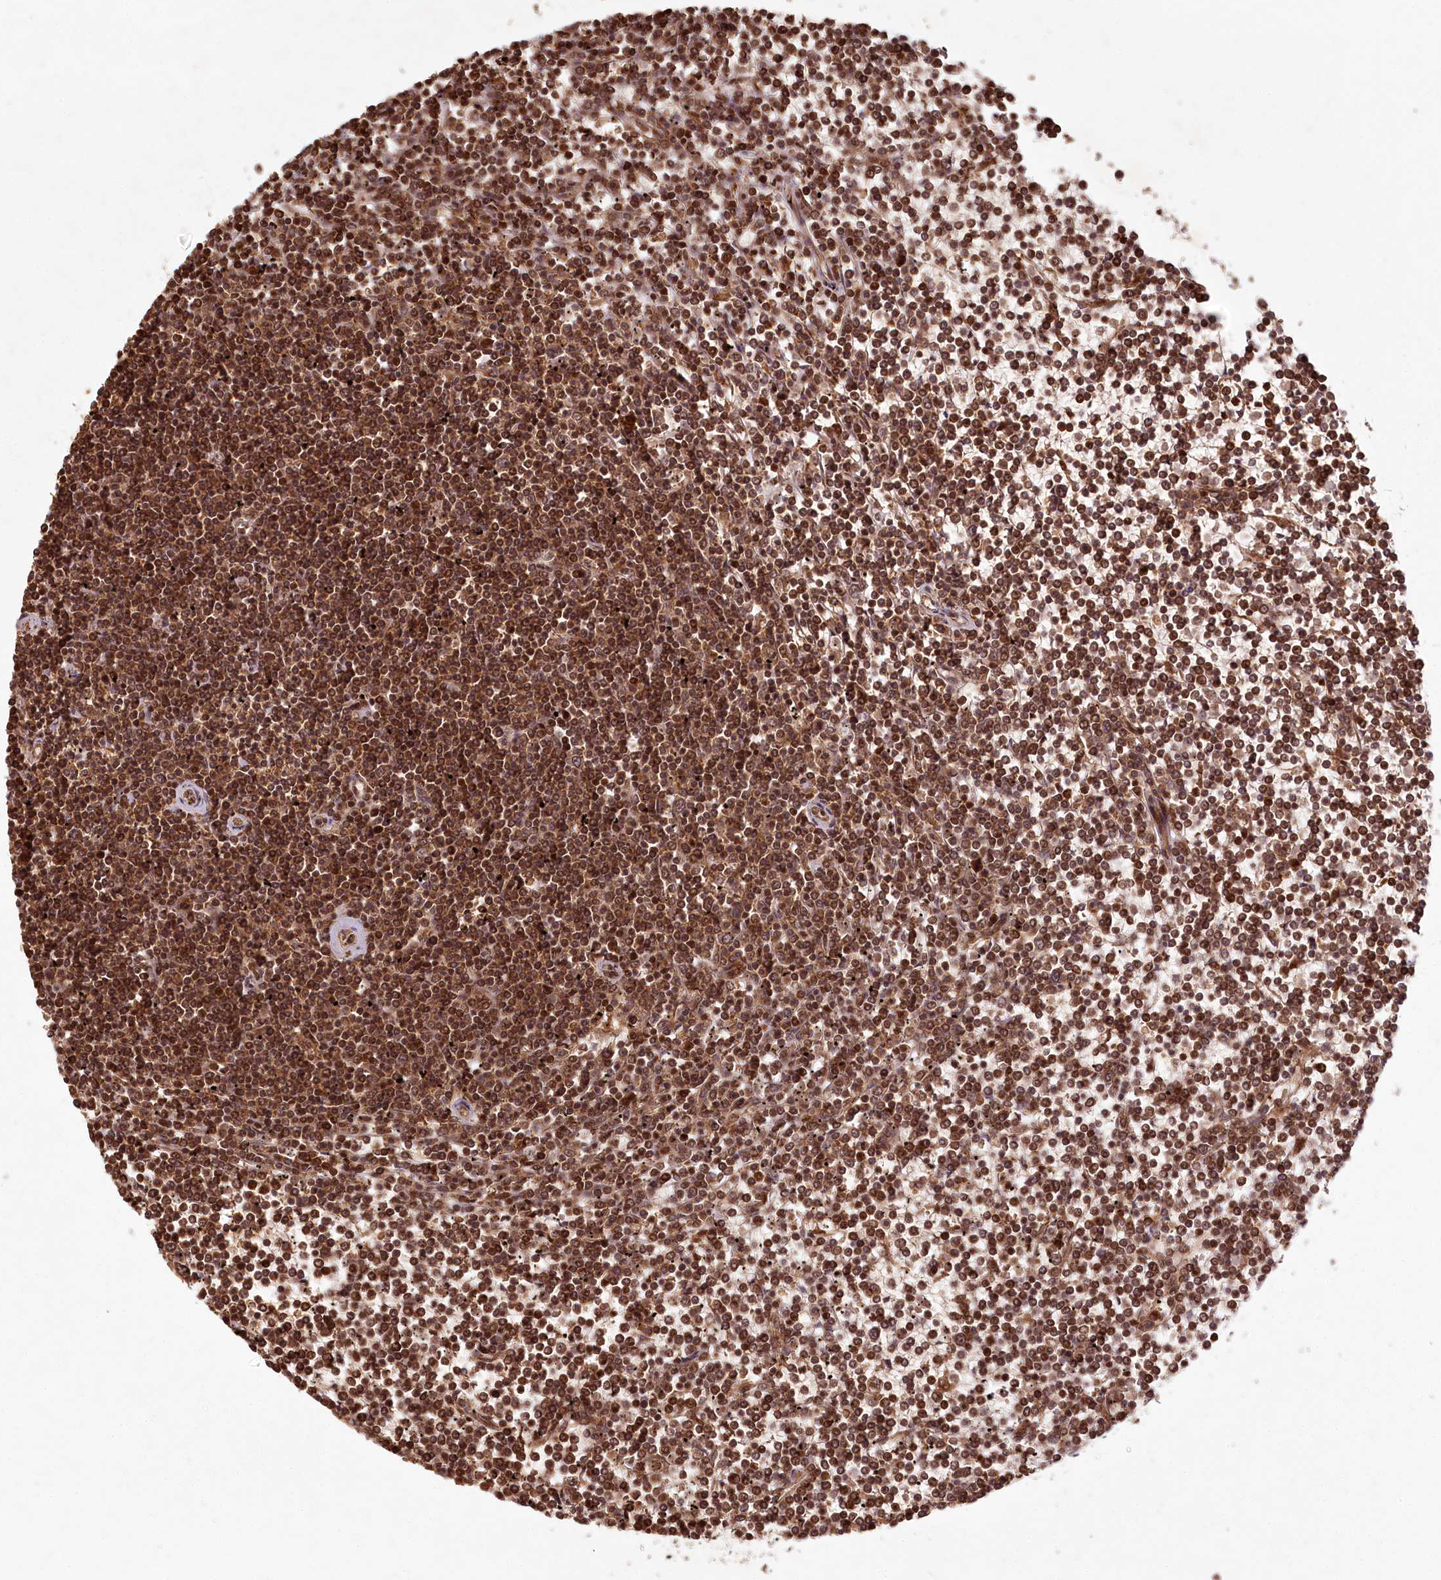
{"staining": {"intensity": "strong", "quantity": ">75%", "location": "cytoplasmic/membranous,nuclear"}, "tissue": "lymphoma", "cell_type": "Tumor cells", "image_type": "cancer", "snomed": [{"axis": "morphology", "description": "Malignant lymphoma, non-Hodgkin's type, Low grade"}, {"axis": "topography", "description": "Spleen"}], "caption": "Immunohistochemical staining of human lymphoma reveals strong cytoplasmic/membranous and nuclear protein expression in approximately >75% of tumor cells. Using DAB (3,3'-diaminobenzidine) (brown) and hematoxylin (blue) stains, captured at high magnification using brightfield microscopy.", "gene": "MICU1", "patient": {"sex": "female", "age": 19}}